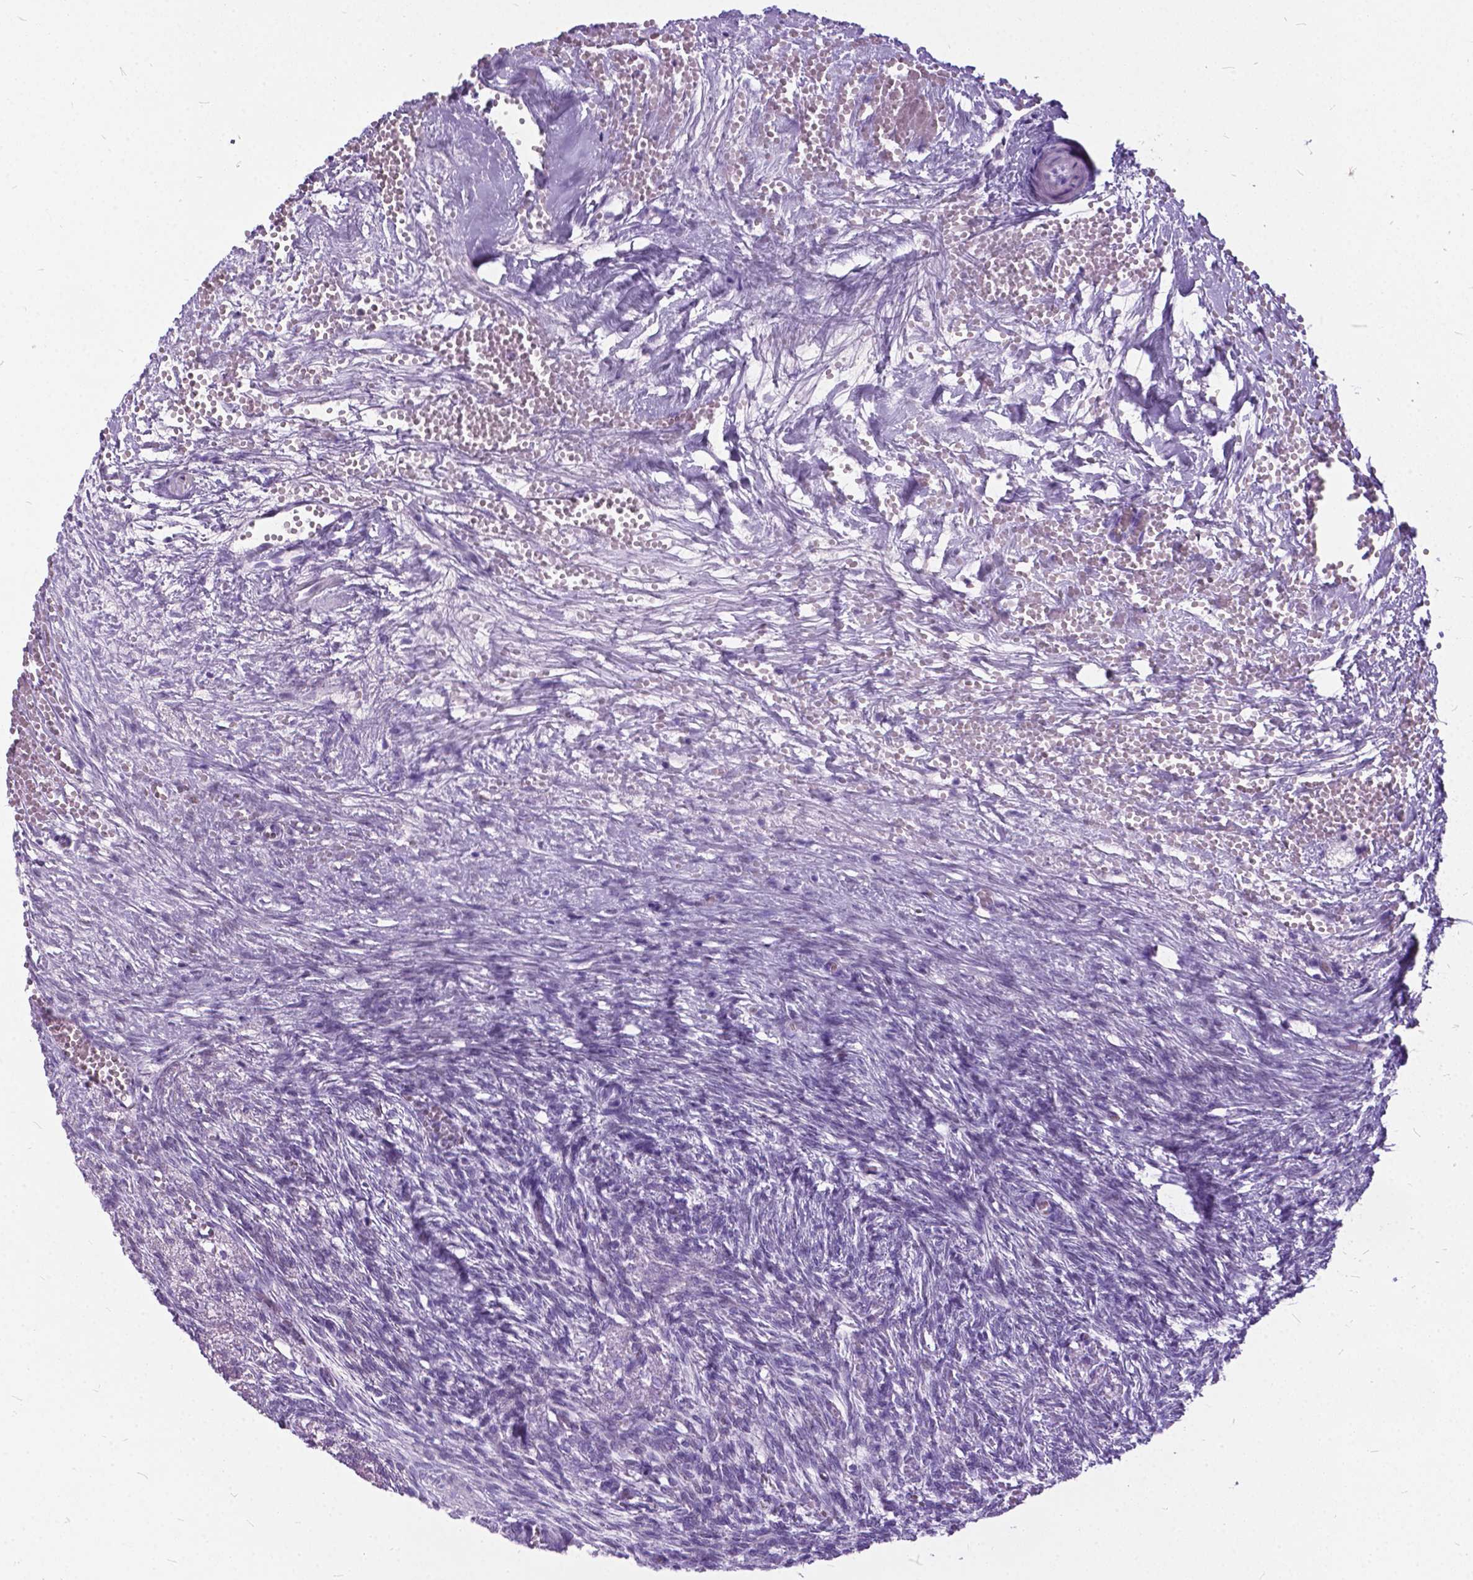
{"staining": {"intensity": "negative", "quantity": "none", "location": "none"}, "tissue": "ovary", "cell_type": "Ovarian stroma cells", "image_type": "normal", "snomed": [{"axis": "morphology", "description": "Normal tissue, NOS"}, {"axis": "topography", "description": "Ovary"}], "caption": "A micrograph of ovary stained for a protein shows no brown staining in ovarian stroma cells. (Immunohistochemistry, brightfield microscopy, high magnification).", "gene": "BSND", "patient": {"sex": "female", "age": 46}}